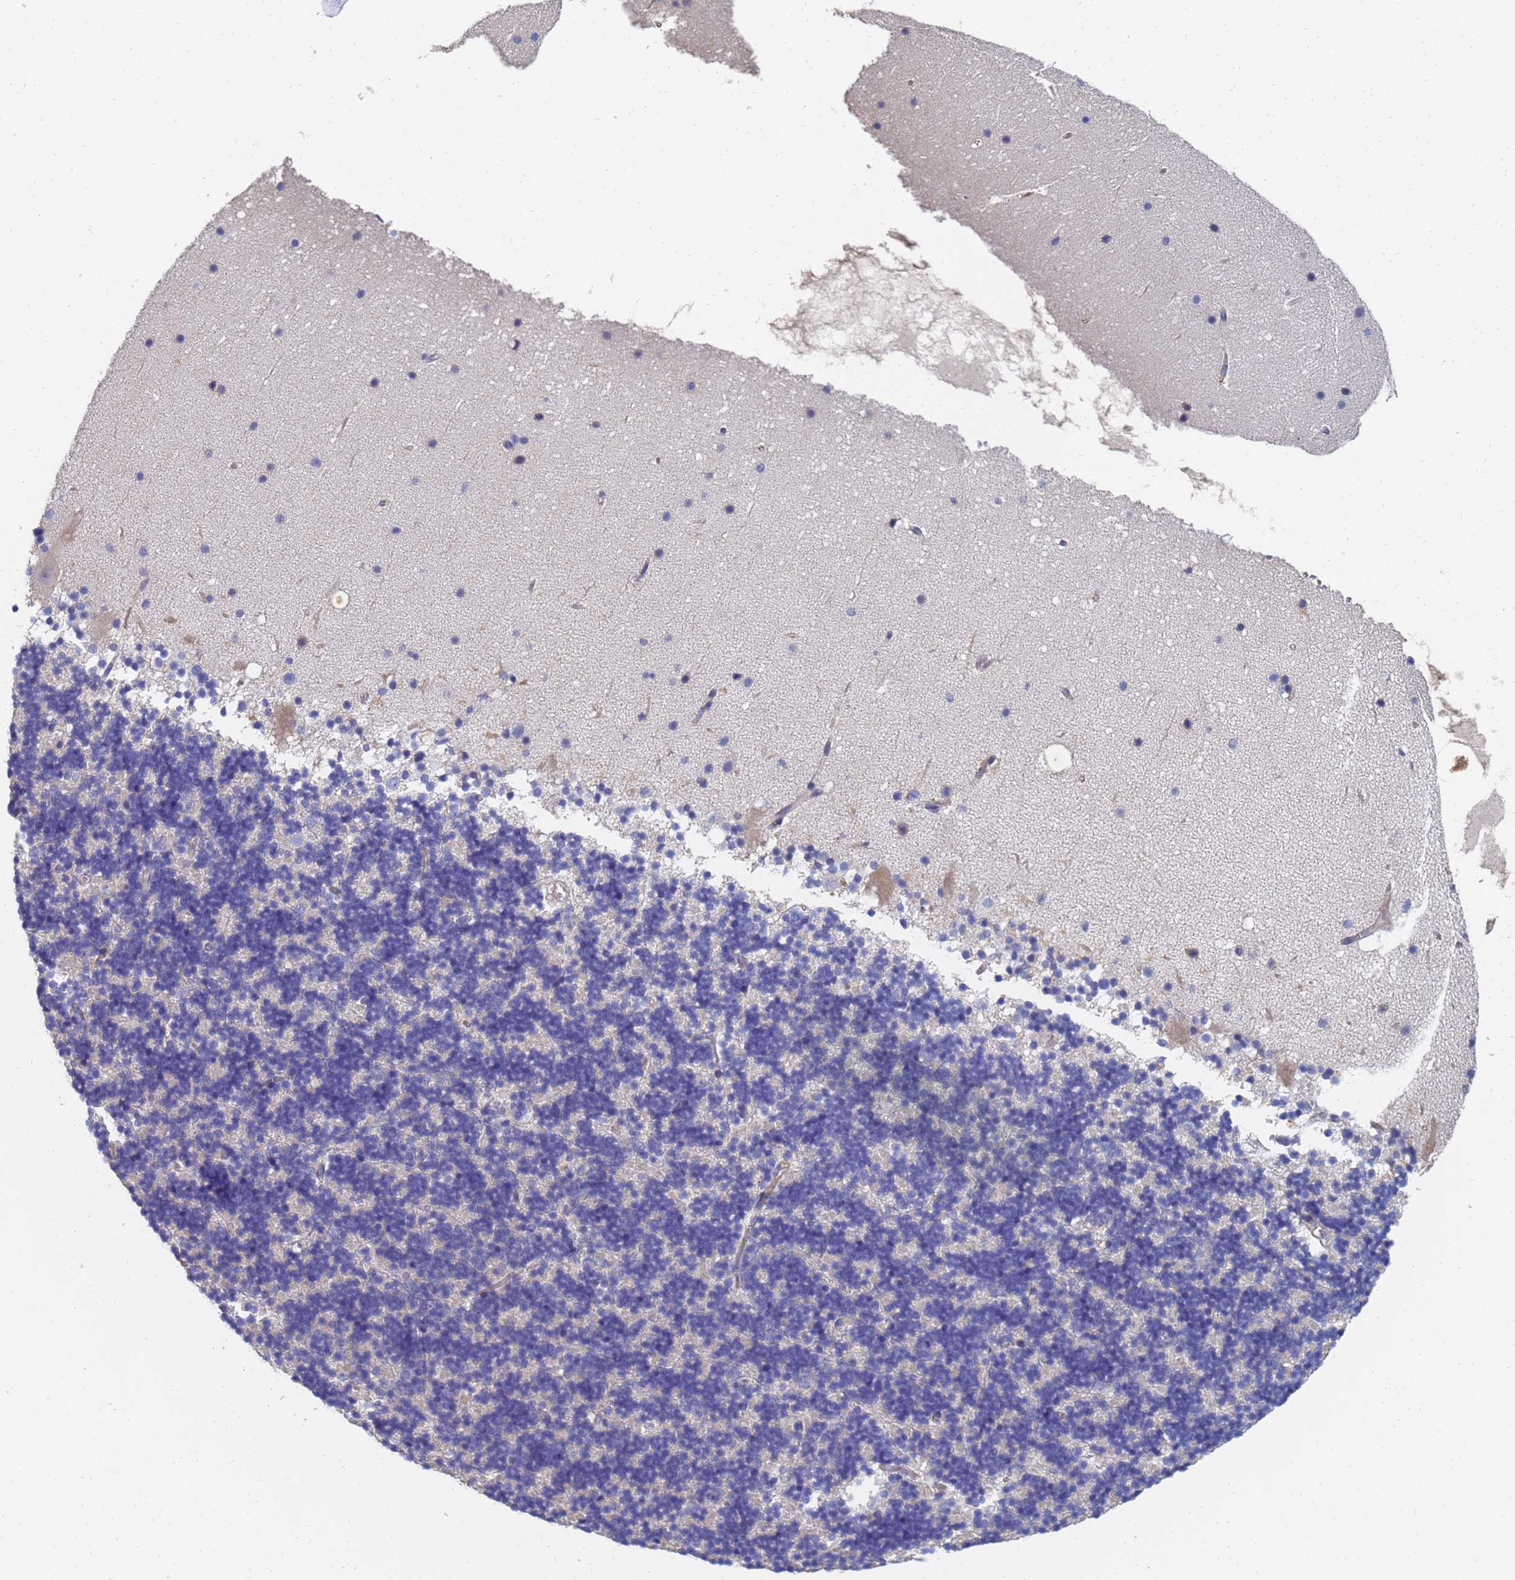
{"staining": {"intensity": "negative", "quantity": "none", "location": "none"}, "tissue": "cerebellum", "cell_type": "Cells in granular layer", "image_type": "normal", "snomed": [{"axis": "morphology", "description": "Normal tissue, NOS"}, {"axis": "topography", "description": "Cerebellum"}], "caption": "This is an immunohistochemistry image of benign cerebellum. There is no staining in cells in granular layer.", "gene": "LBX2", "patient": {"sex": "male", "age": 57}}